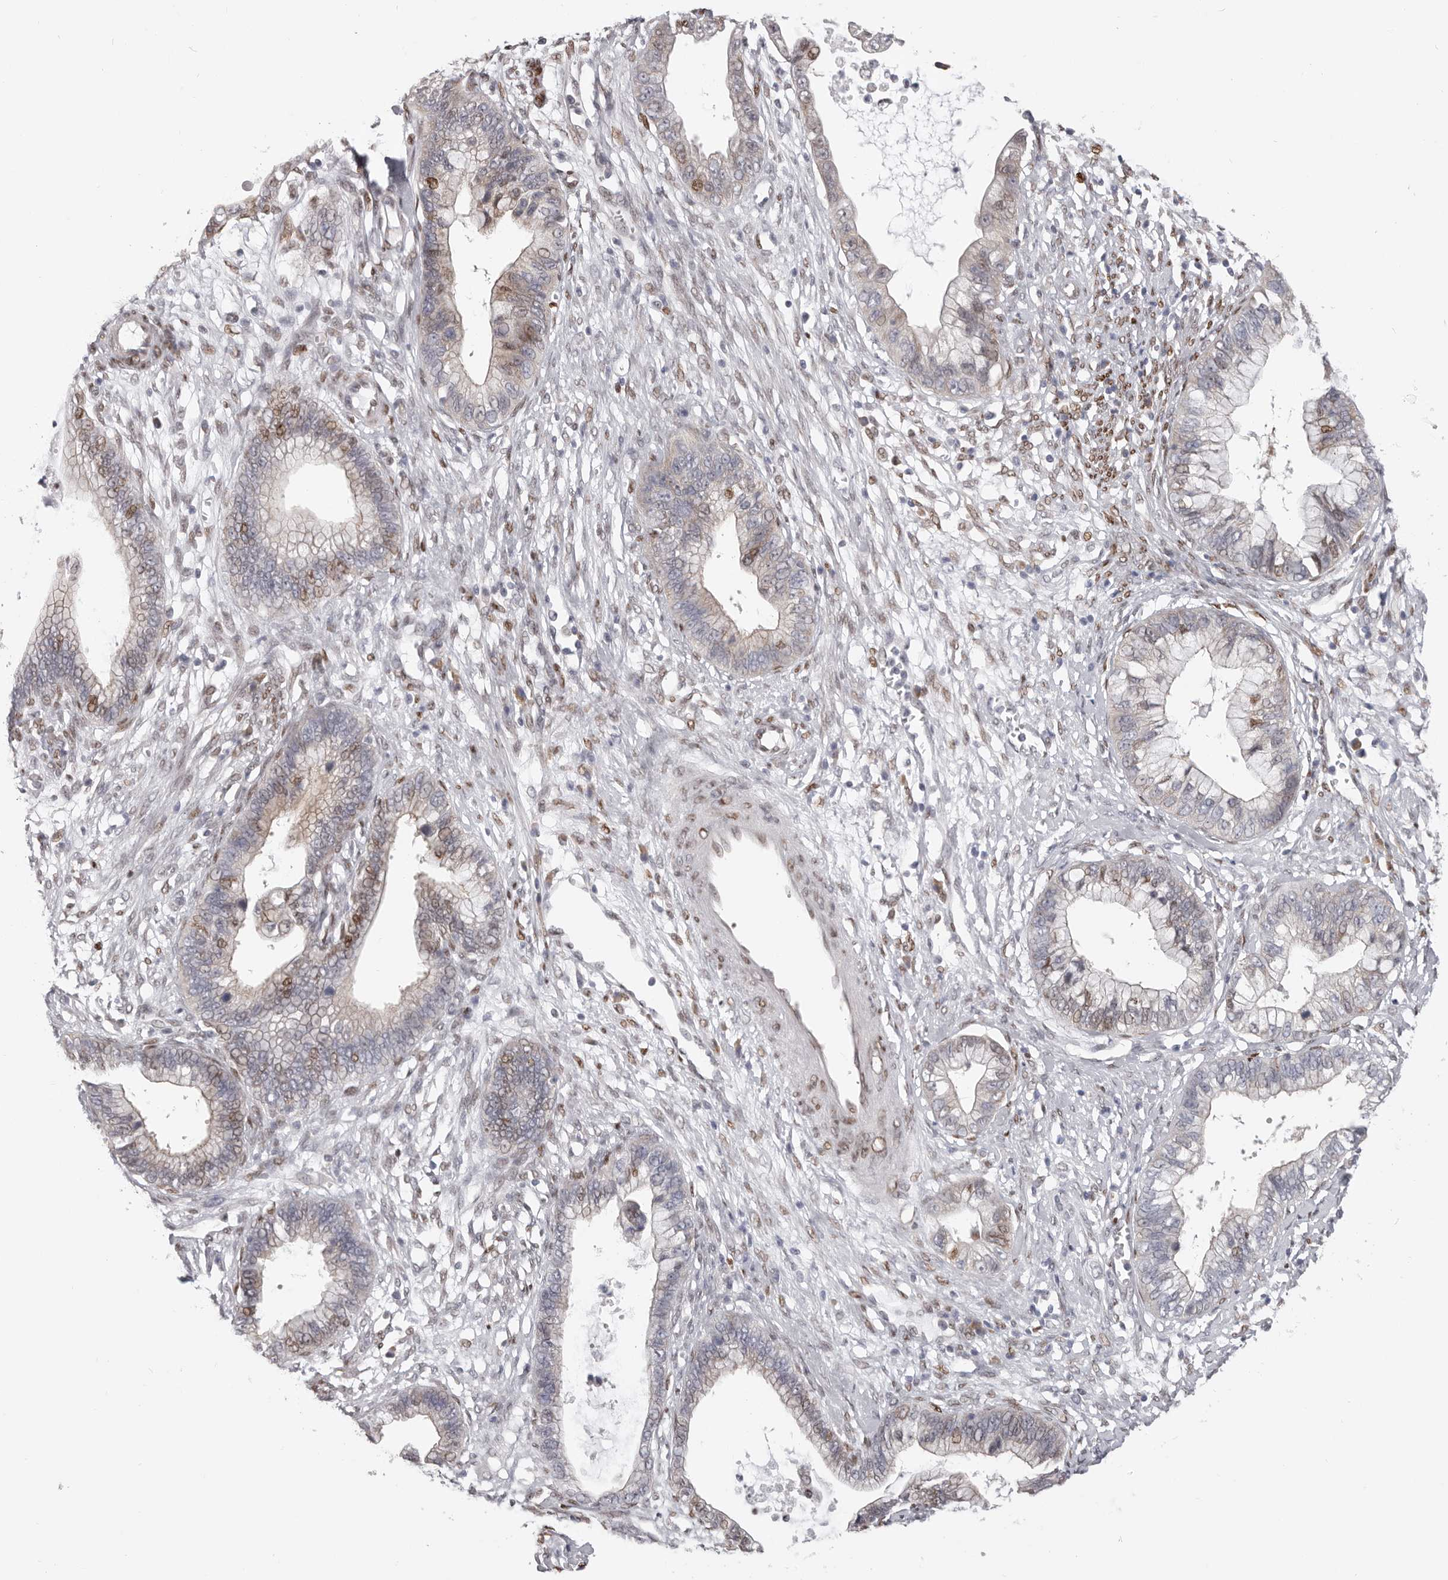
{"staining": {"intensity": "moderate", "quantity": "<25%", "location": "nuclear"}, "tissue": "cervical cancer", "cell_type": "Tumor cells", "image_type": "cancer", "snomed": [{"axis": "morphology", "description": "Adenocarcinoma, NOS"}, {"axis": "topography", "description": "Cervix"}], "caption": "The photomicrograph displays staining of cervical adenocarcinoma, revealing moderate nuclear protein staining (brown color) within tumor cells.", "gene": "SRP19", "patient": {"sex": "female", "age": 44}}